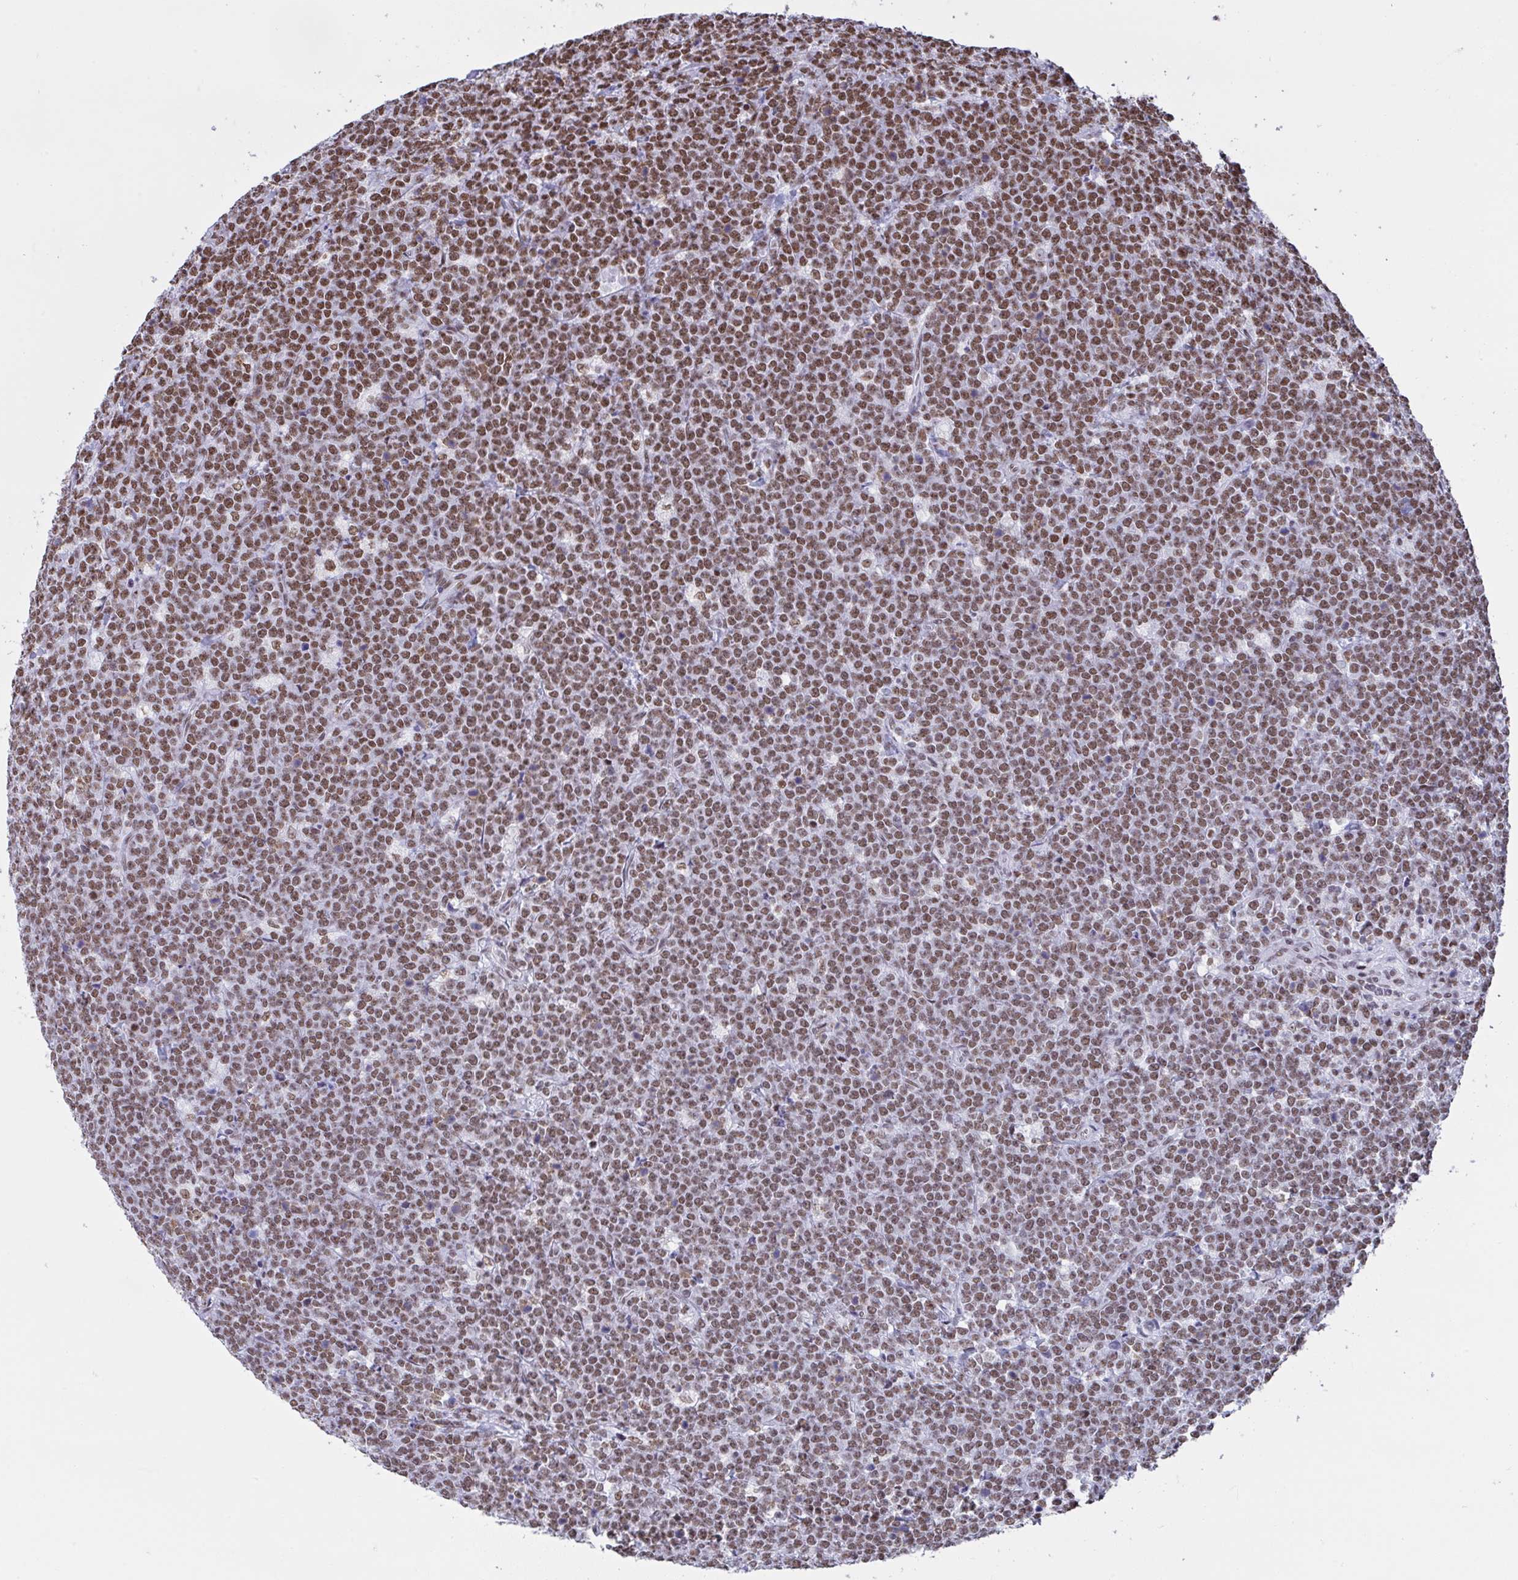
{"staining": {"intensity": "moderate", "quantity": ">75%", "location": "nuclear"}, "tissue": "lymphoma", "cell_type": "Tumor cells", "image_type": "cancer", "snomed": [{"axis": "morphology", "description": "Malignant lymphoma, non-Hodgkin's type, High grade"}, {"axis": "topography", "description": "Small intestine"}, {"axis": "topography", "description": "Colon"}], "caption": "Brown immunohistochemical staining in human lymphoma exhibits moderate nuclear staining in about >75% of tumor cells.", "gene": "DDX52", "patient": {"sex": "male", "age": 8}}